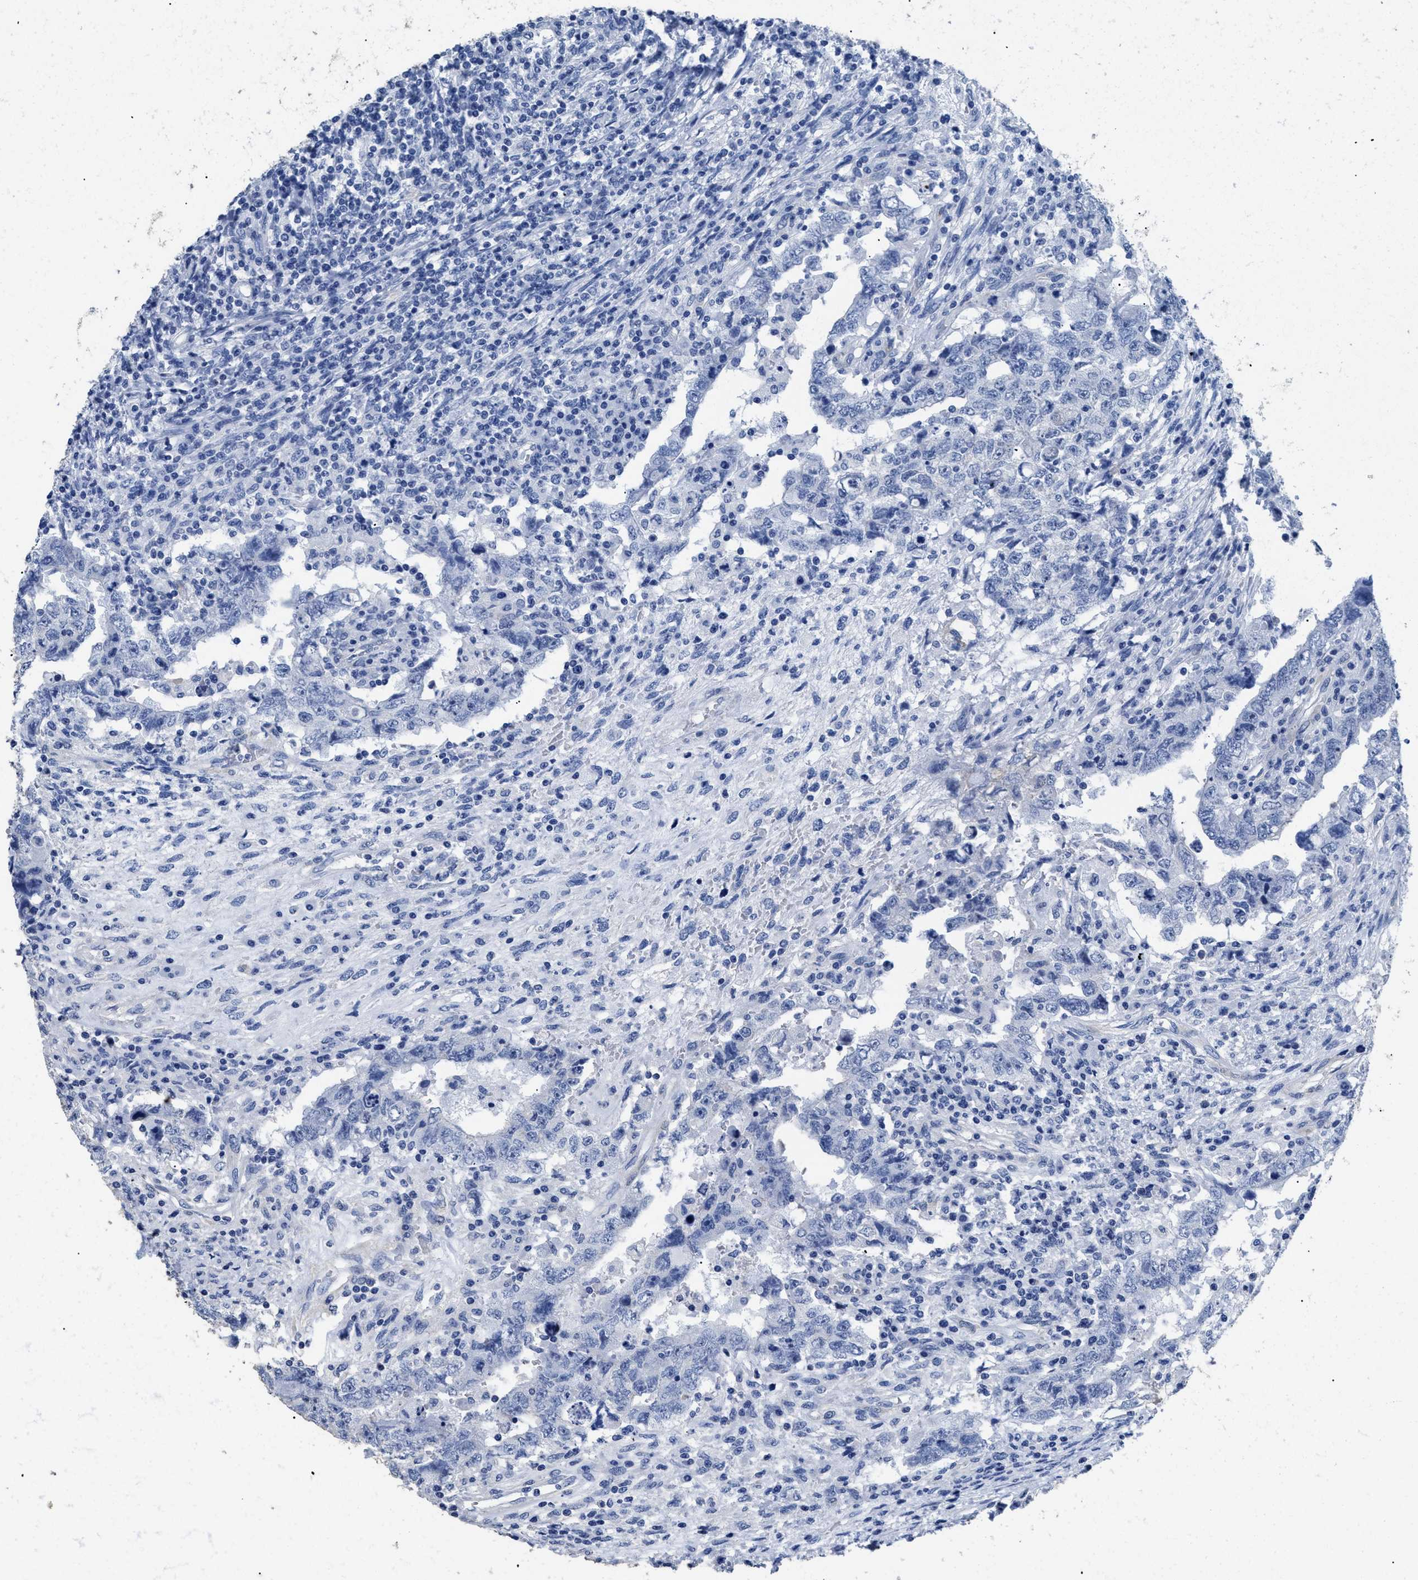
{"staining": {"intensity": "negative", "quantity": "none", "location": "none"}, "tissue": "testis cancer", "cell_type": "Tumor cells", "image_type": "cancer", "snomed": [{"axis": "morphology", "description": "Carcinoma, Embryonal, NOS"}, {"axis": "topography", "description": "Testis"}], "caption": "There is no significant positivity in tumor cells of testis cancer (embryonal carcinoma). The staining was performed using DAB to visualize the protein expression in brown, while the nuclei were stained in blue with hematoxylin (Magnification: 20x).", "gene": "DLC1", "patient": {"sex": "male", "age": 26}}